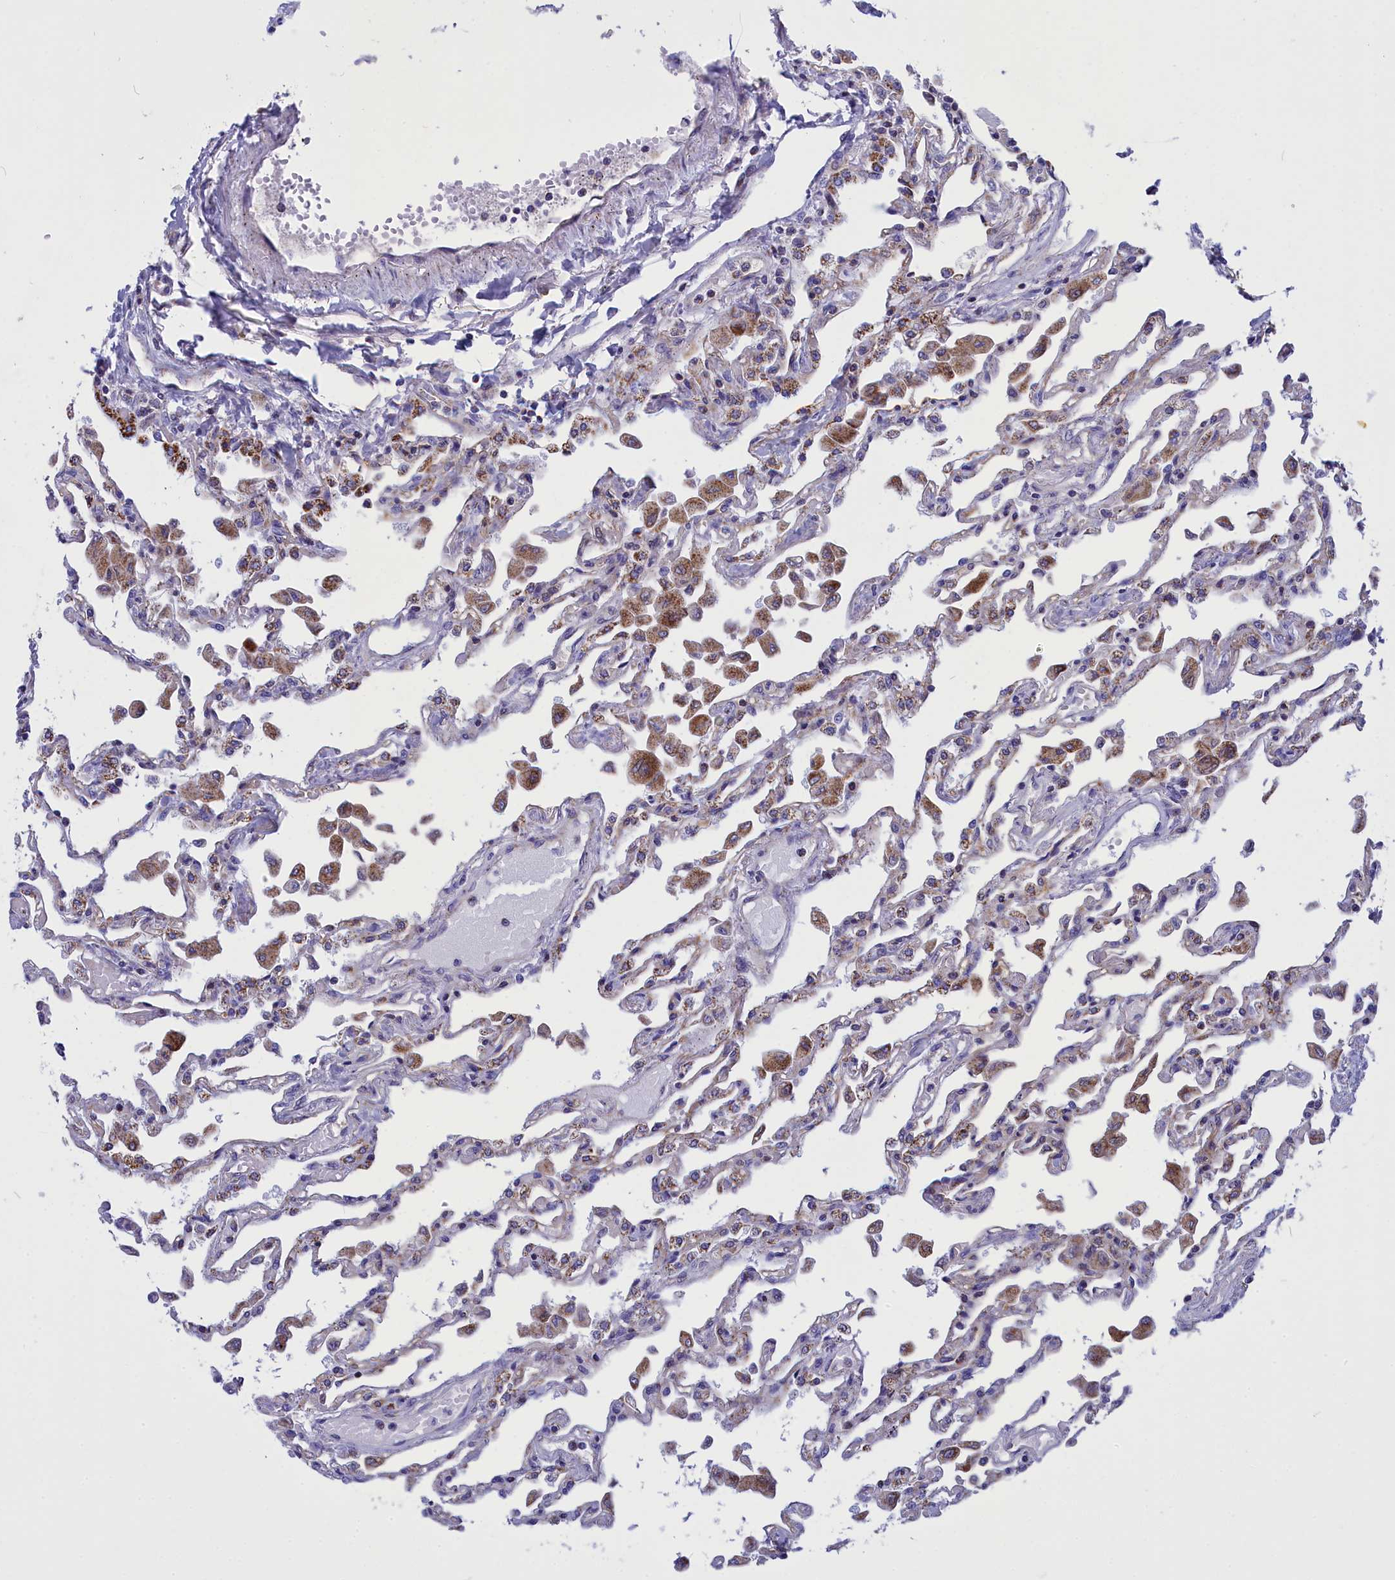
{"staining": {"intensity": "moderate", "quantity": "<25%", "location": "cytoplasmic/membranous"}, "tissue": "lung", "cell_type": "Alveolar cells", "image_type": "normal", "snomed": [{"axis": "morphology", "description": "Normal tissue, NOS"}, {"axis": "topography", "description": "Bronchus"}, {"axis": "topography", "description": "Lung"}], "caption": "Protein staining by immunohistochemistry reveals moderate cytoplasmic/membranous positivity in about <25% of alveolar cells in benign lung.", "gene": "CCRL2", "patient": {"sex": "female", "age": 49}}